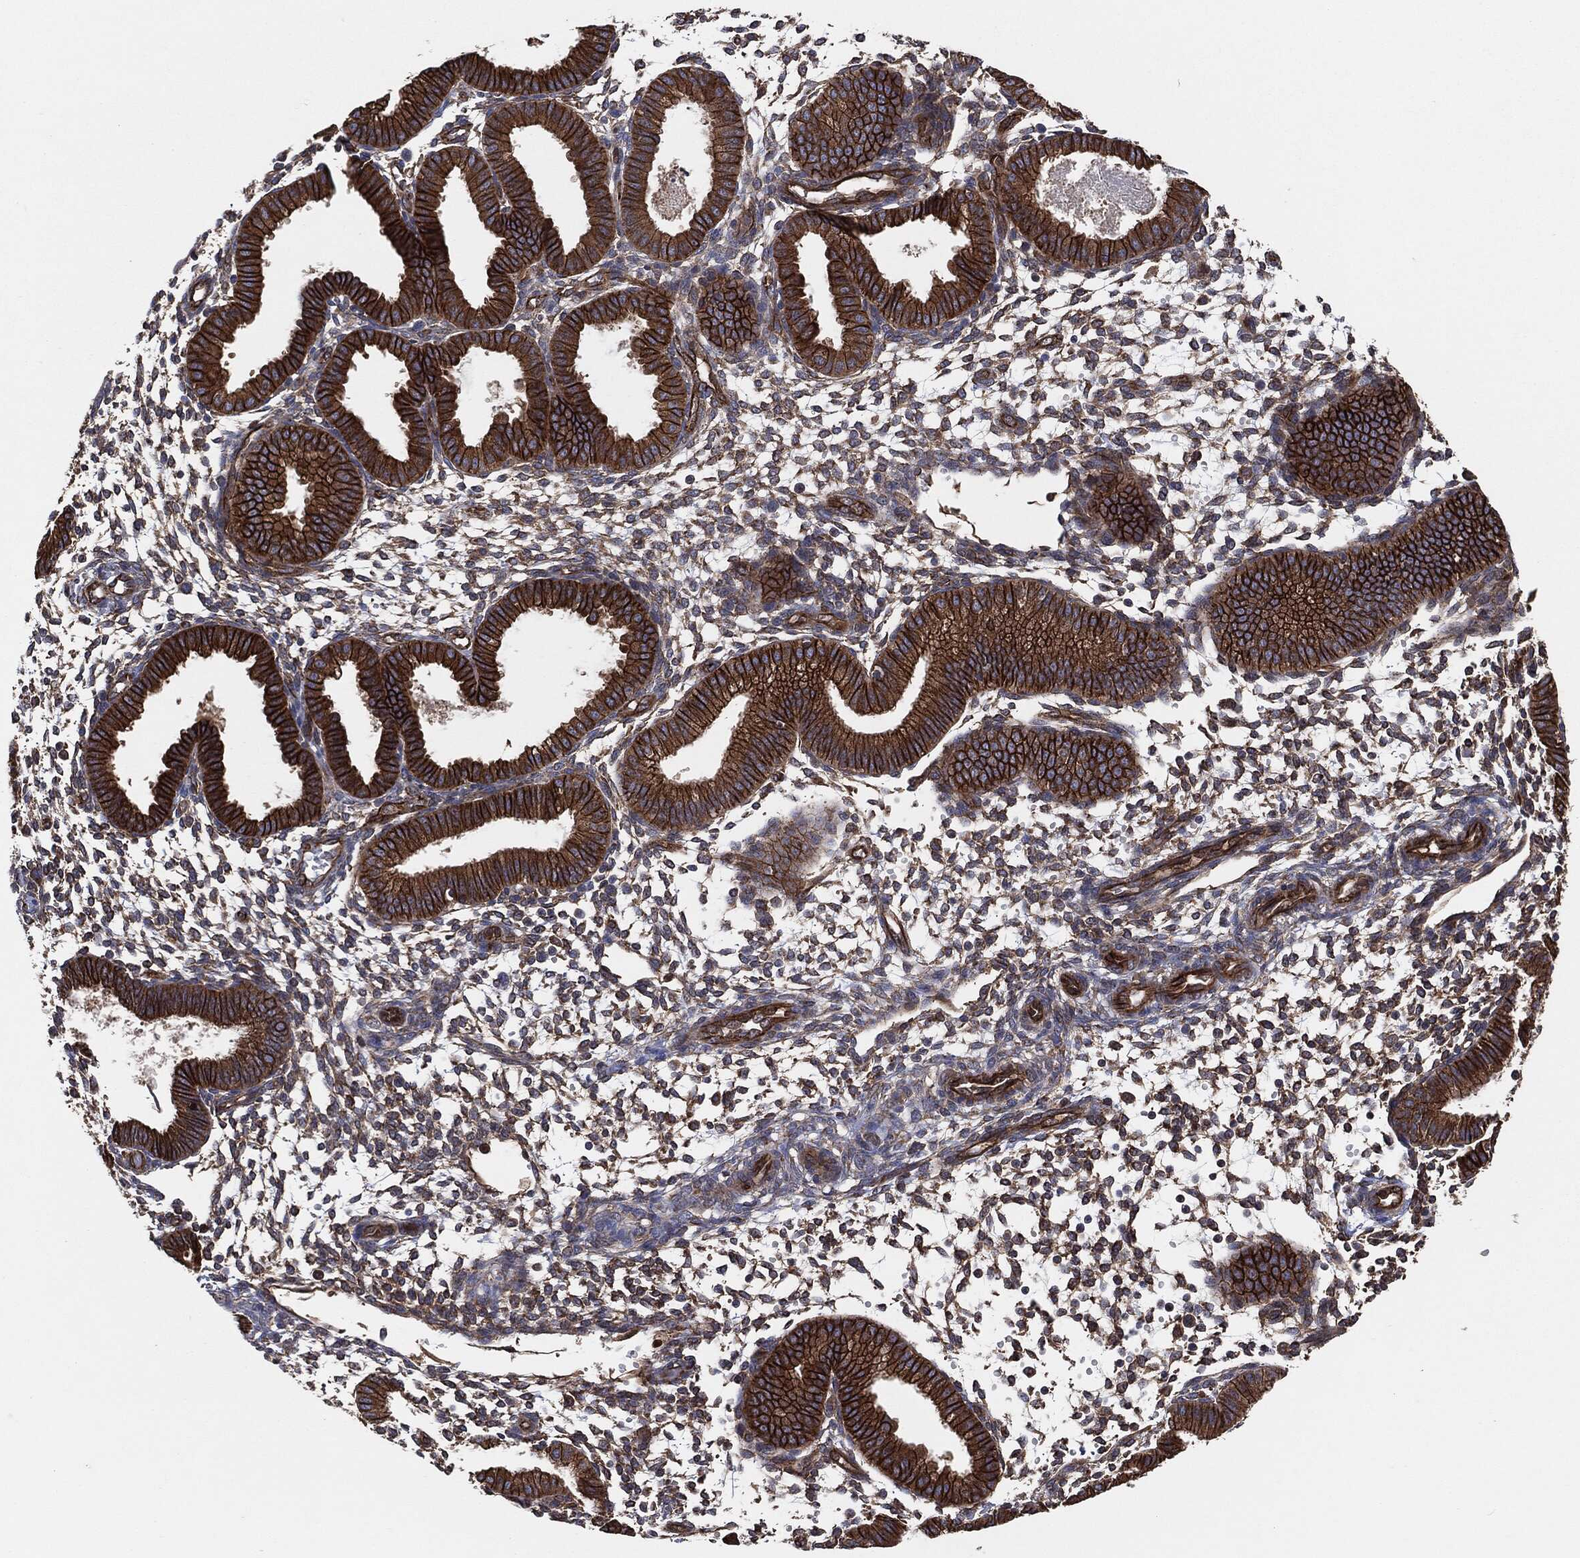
{"staining": {"intensity": "strong", "quantity": "25%-75%", "location": "cytoplasmic/membranous"}, "tissue": "endometrium", "cell_type": "Cells in endometrial stroma", "image_type": "normal", "snomed": [{"axis": "morphology", "description": "Normal tissue, NOS"}, {"axis": "topography", "description": "Endometrium"}], "caption": "Immunohistochemistry (DAB (3,3'-diaminobenzidine)) staining of benign human endometrium displays strong cytoplasmic/membranous protein positivity in about 25%-75% of cells in endometrial stroma.", "gene": "CTNNA1", "patient": {"sex": "female", "age": 43}}